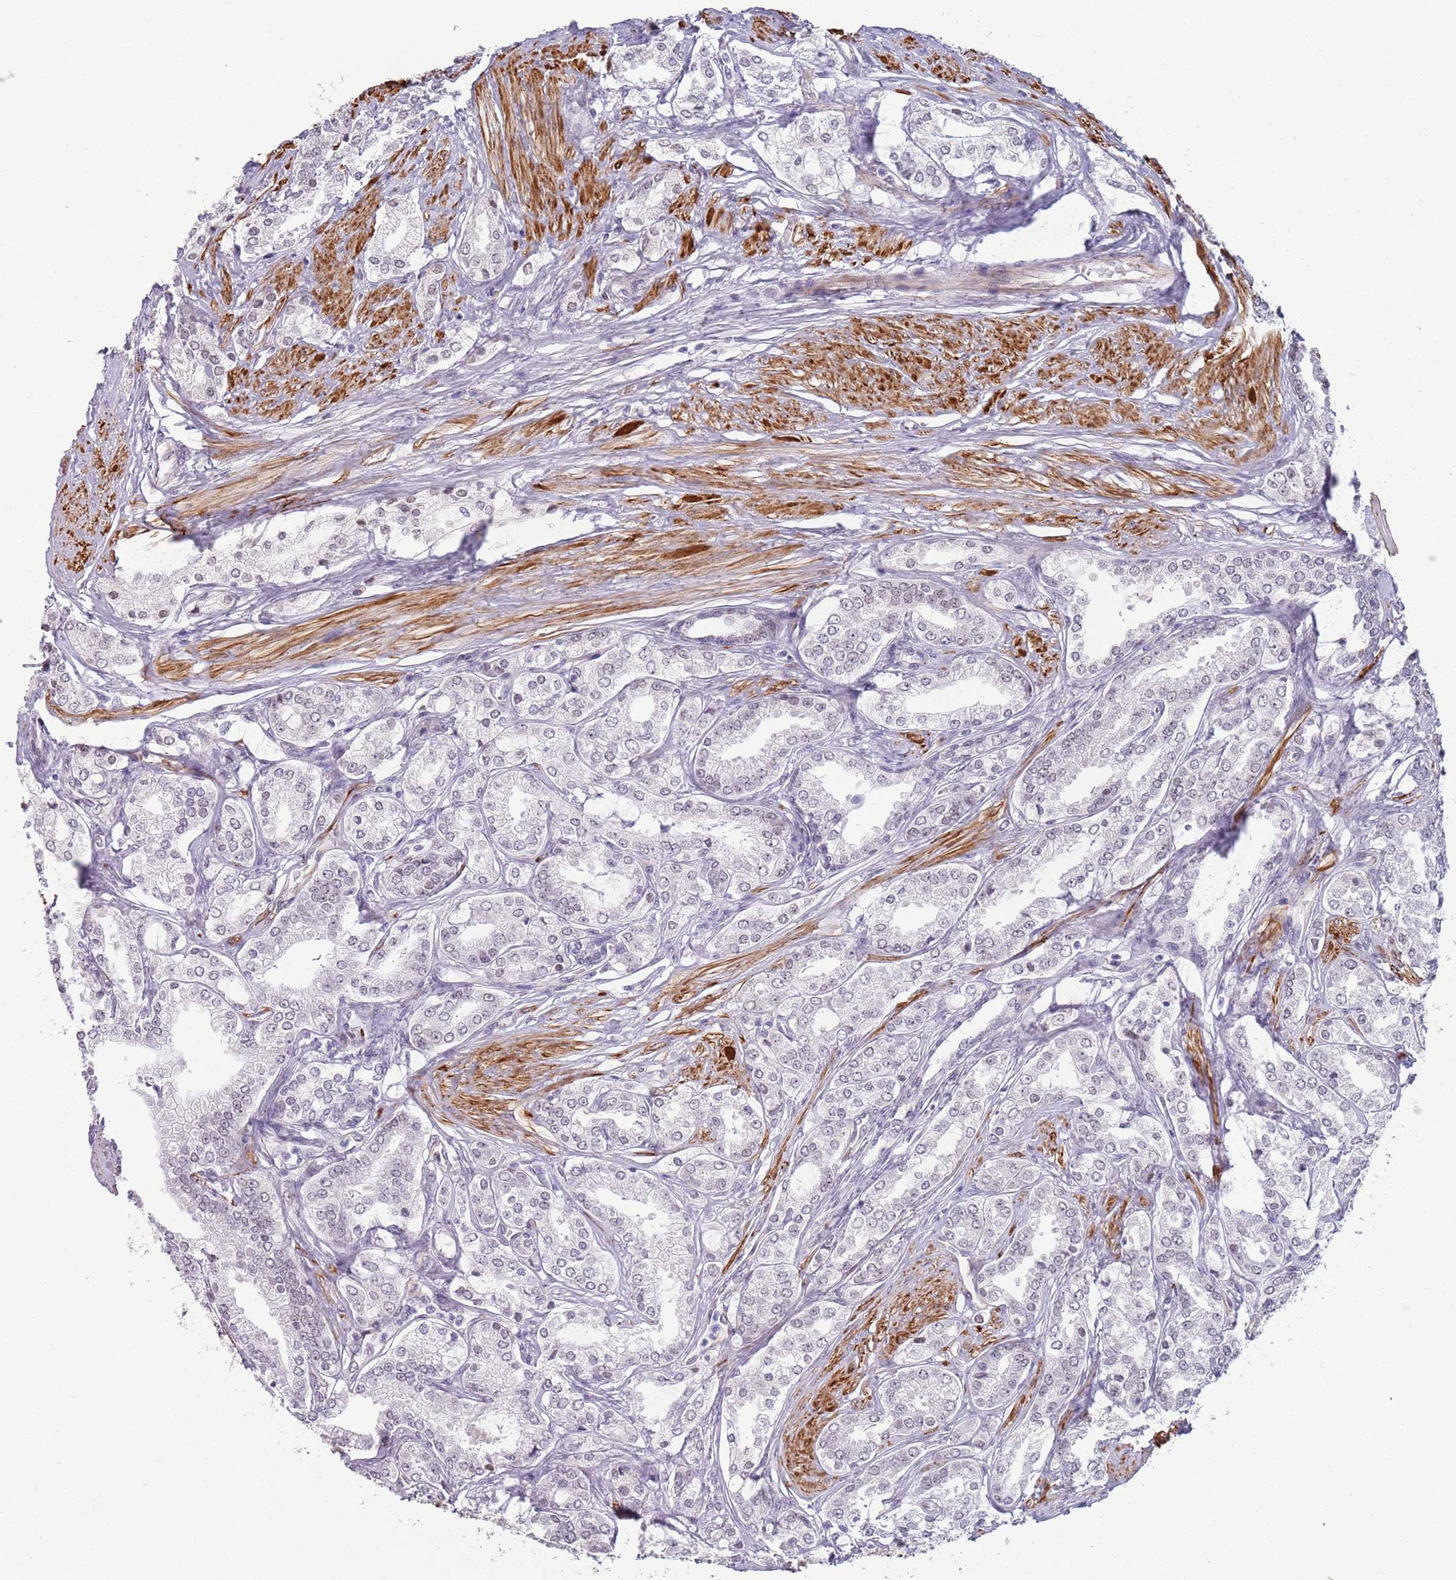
{"staining": {"intensity": "negative", "quantity": "none", "location": "none"}, "tissue": "prostate cancer", "cell_type": "Tumor cells", "image_type": "cancer", "snomed": [{"axis": "morphology", "description": "Adenocarcinoma, High grade"}, {"axis": "topography", "description": "Prostate"}], "caption": "This is an IHC photomicrograph of prostate adenocarcinoma (high-grade). There is no expression in tumor cells.", "gene": "NBPF3", "patient": {"sex": "male", "age": 71}}